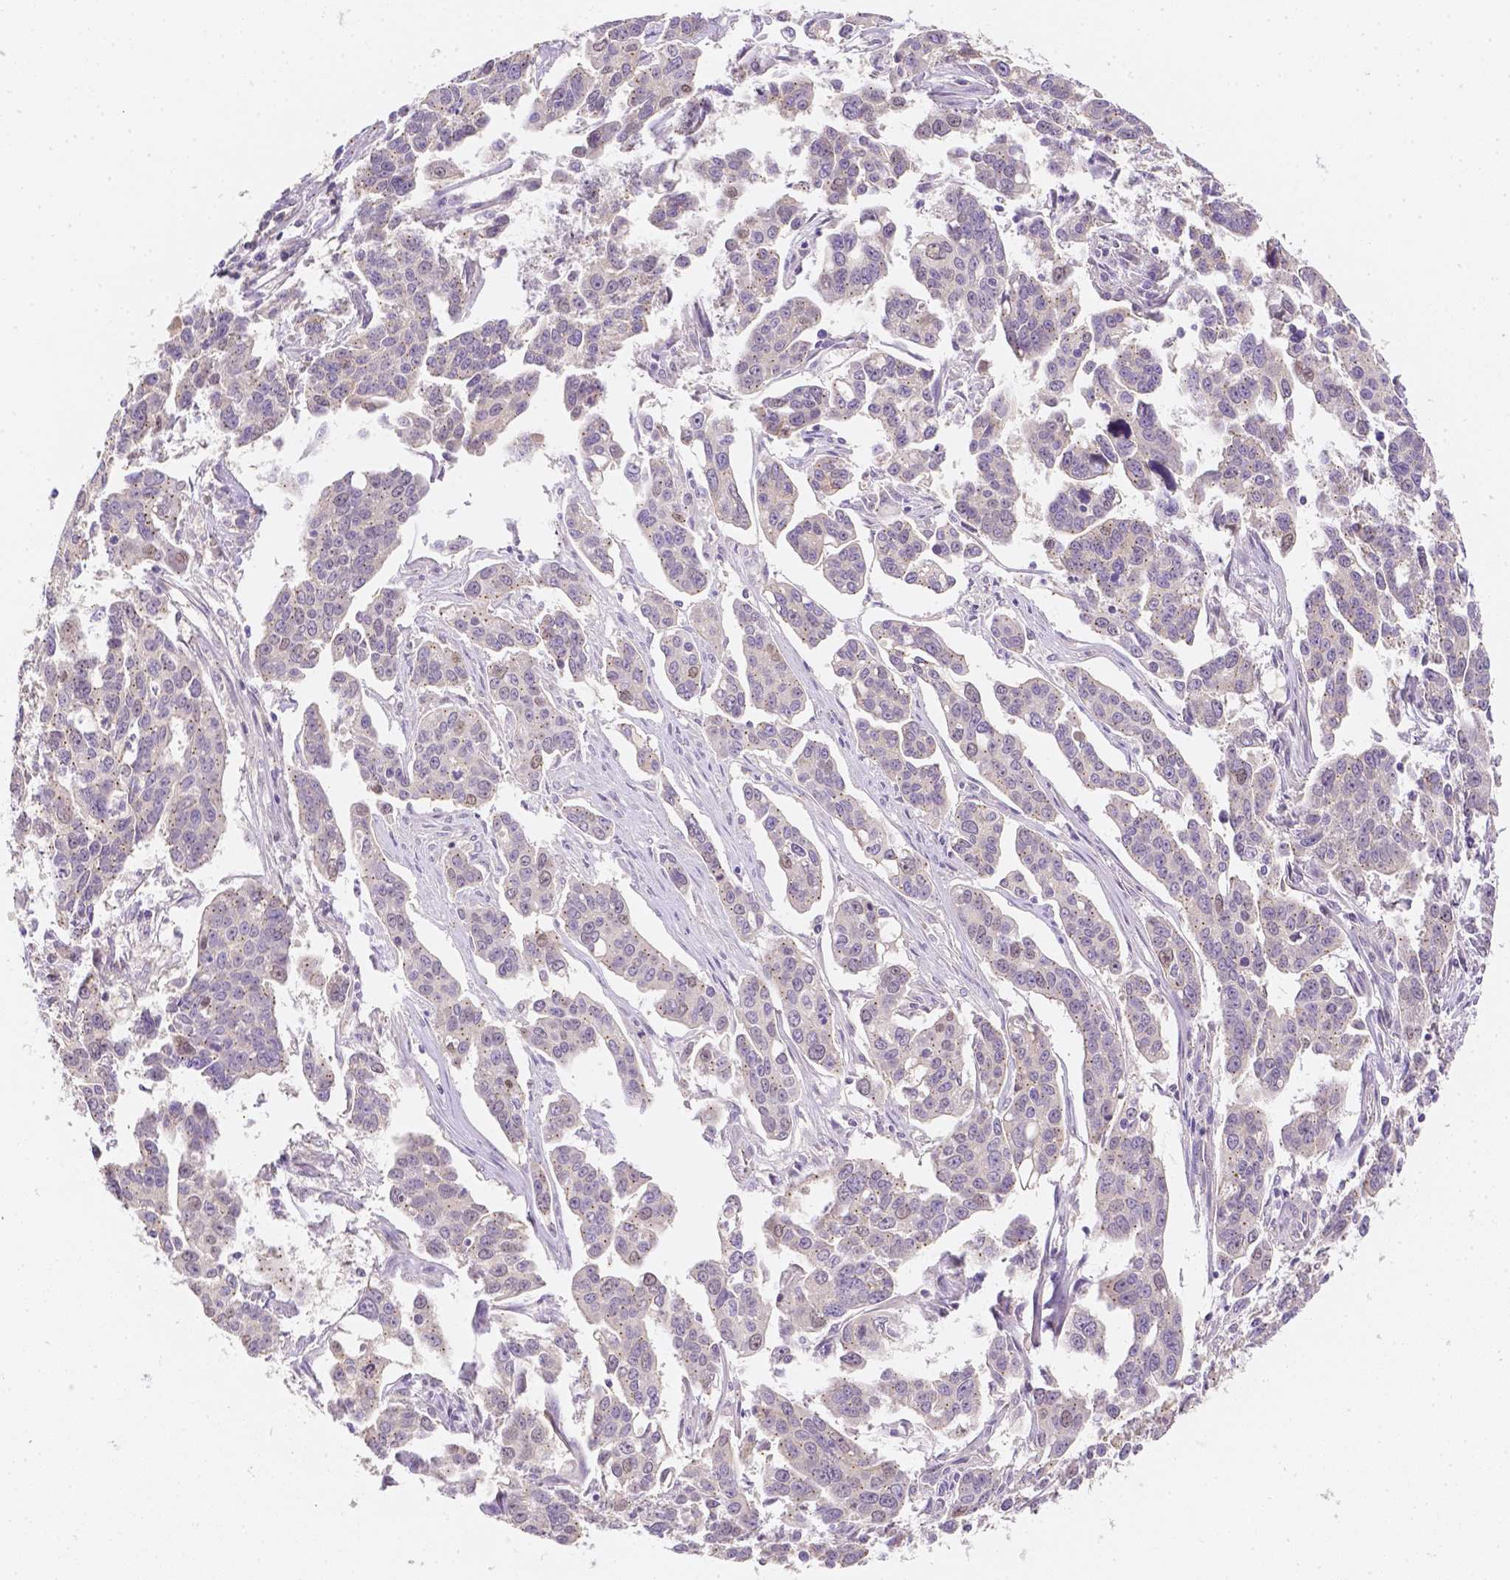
{"staining": {"intensity": "weak", "quantity": "<25%", "location": "nuclear"}, "tissue": "ovarian cancer", "cell_type": "Tumor cells", "image_type": "cancer", "snomed": [{"axis": "morphology", "description": "Carcinoma, endometroid"}, {"axis": "topography", "description": "Ovary"}], "caption": "This is an IHC micrograph of human endometroid carcinoma (ovarian). There is no expression in tumor cells.", "gene": "C10orf67", "patient": {"sex": "female", "age": 78}}